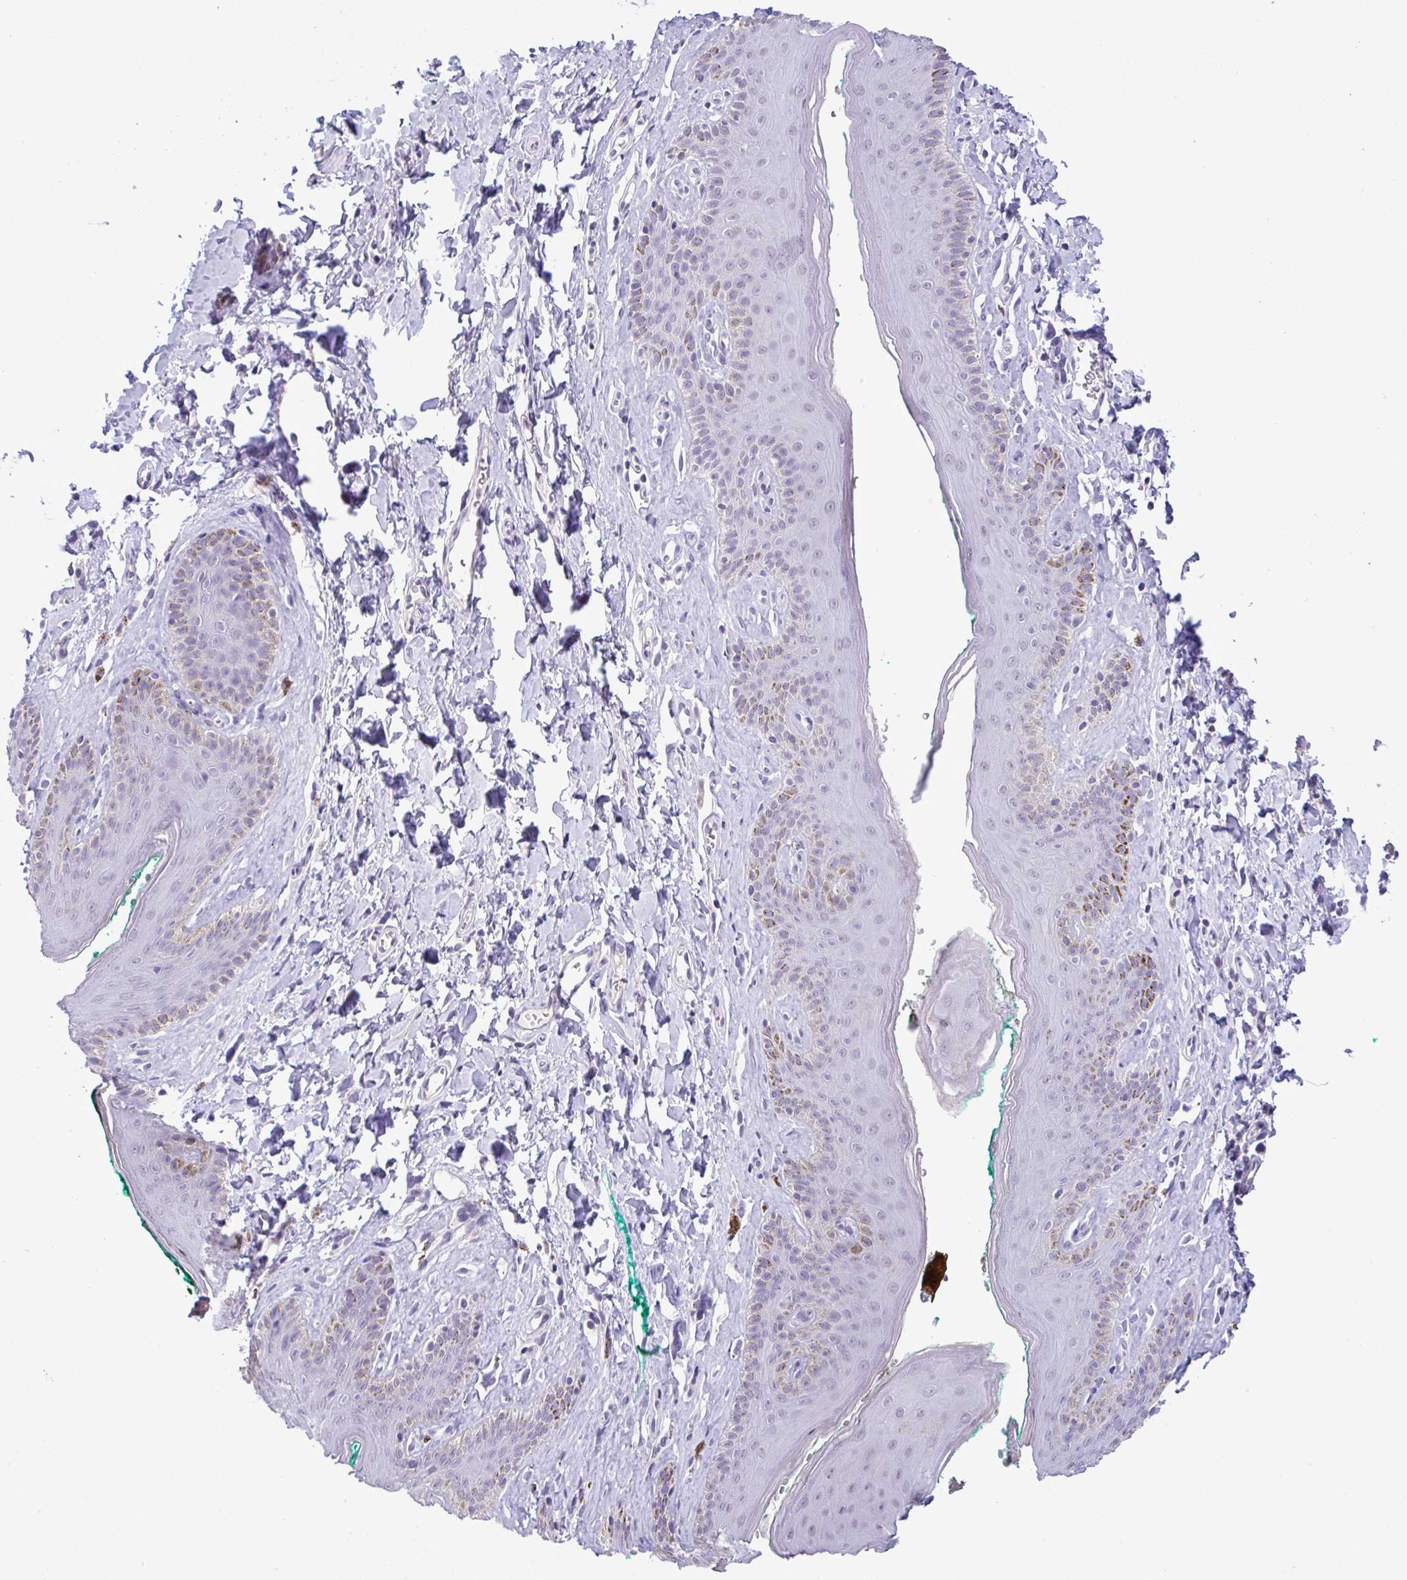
{"staining": {"intensity": "negative", "quantity": "none", "location": "none"}, "tissue": "skin", "cell_type": "Epidermal cells", "image_type": "normal", "snomed": [{"axis": "morphology", "description": "Normal tissue, NOS"}, {"axis": "topography", "description": "Vulva"}, {"axis": "topography", "description": "Peripheral nerve tissue"}], "caption": "Skin stained for a protein using immunohistochemistry (IHC) exhibits no expression epidermal cells.", "gene": "YBX2", "patient": {"sex": "female", "age": 66}}